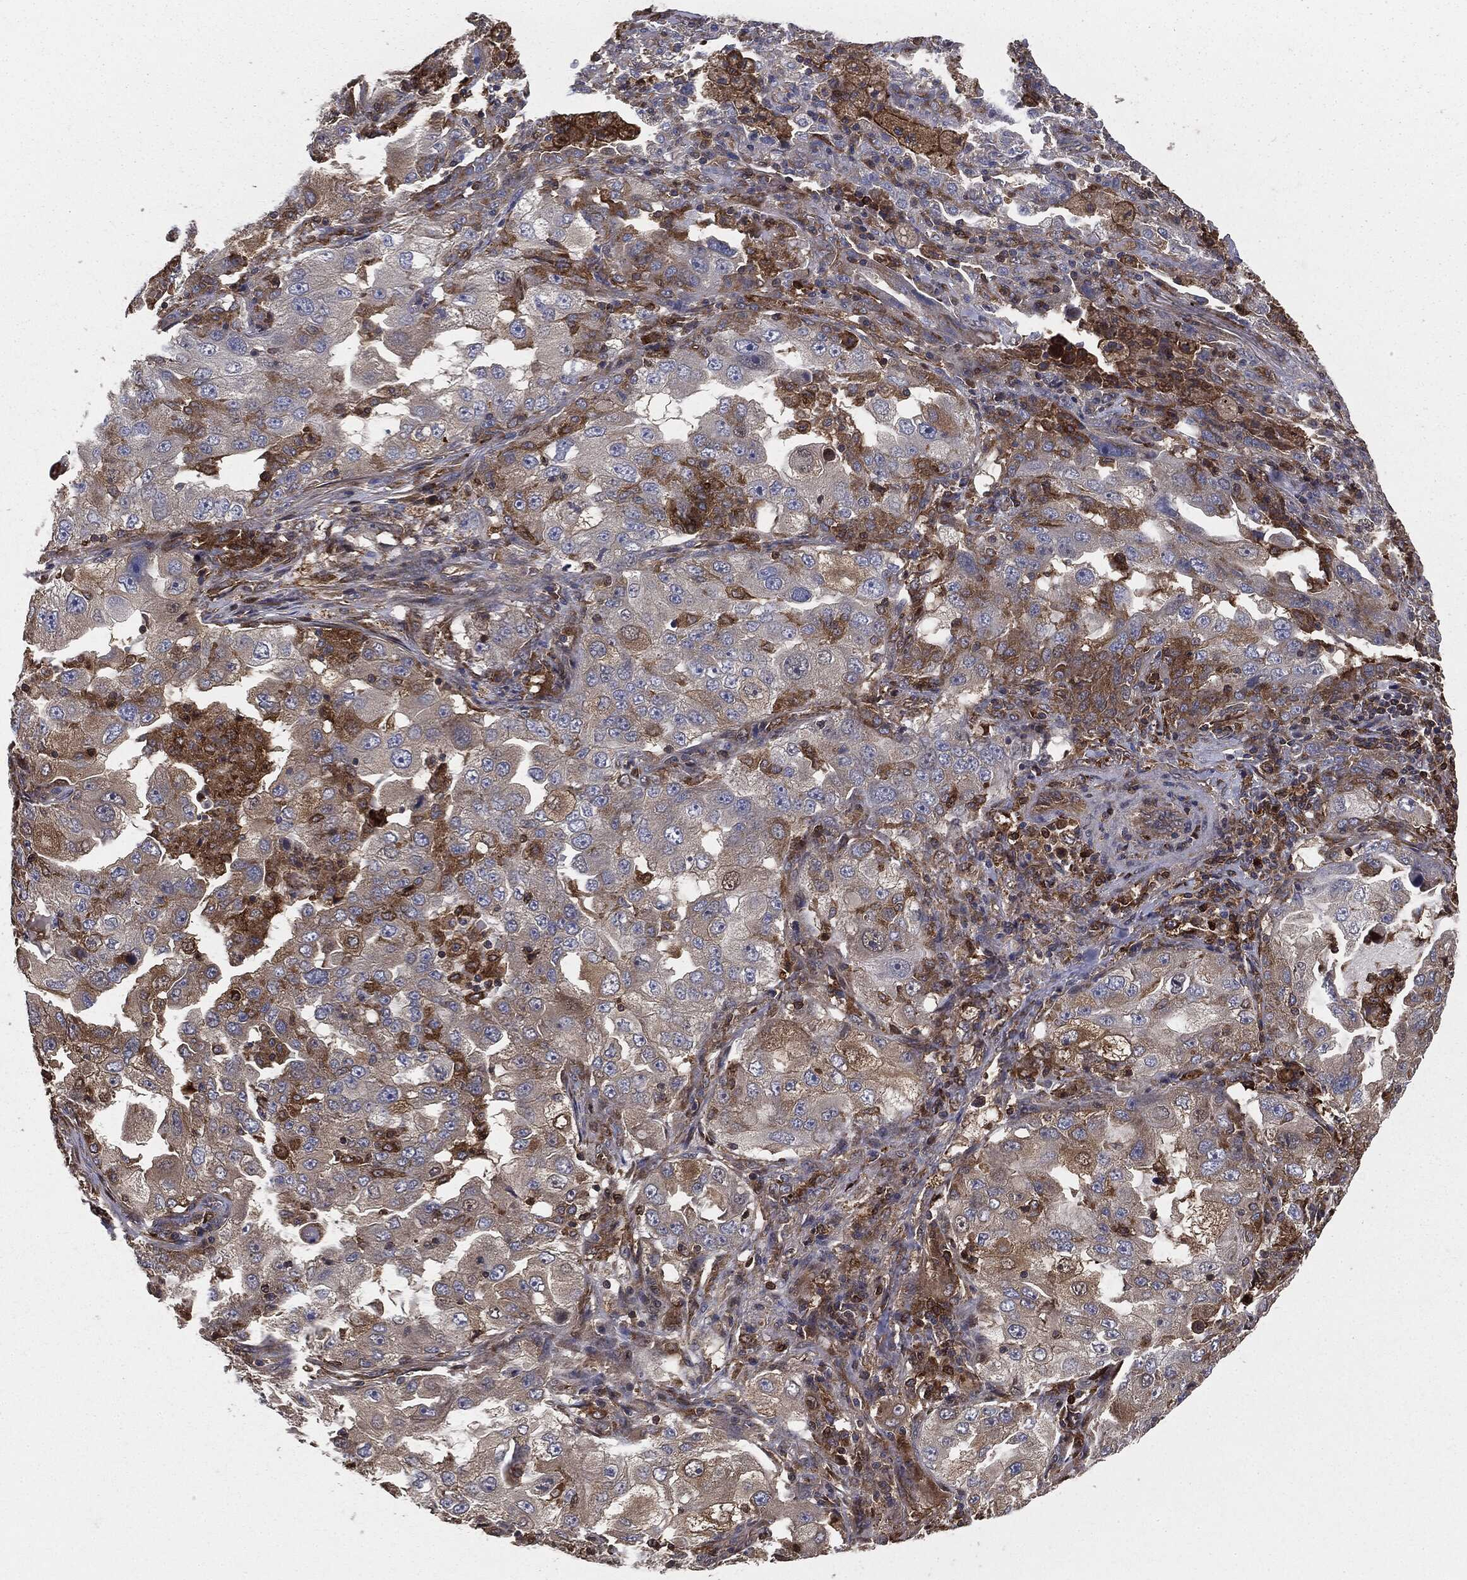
{"staining": {"intensity": "moderate", "quantity": "<25%", "location": "cytoplasmic/membranous"}, "tissue": "lung cancer", "cell_type": "Tumor cells", "image_type": "cancer", "snomed": [{"axis": "morphology", "description": "Adenocarcinoma, NOS"}, {"axis": "topography", "description": "Lung"}], "caption": "Protein expression analysis of human lung cancer reveals moderate cytoplasmic/membranous staining in approximately <25% of tumor cells.", "gene": "GNB5", "patient": {"sex": "female", "age": 61}}